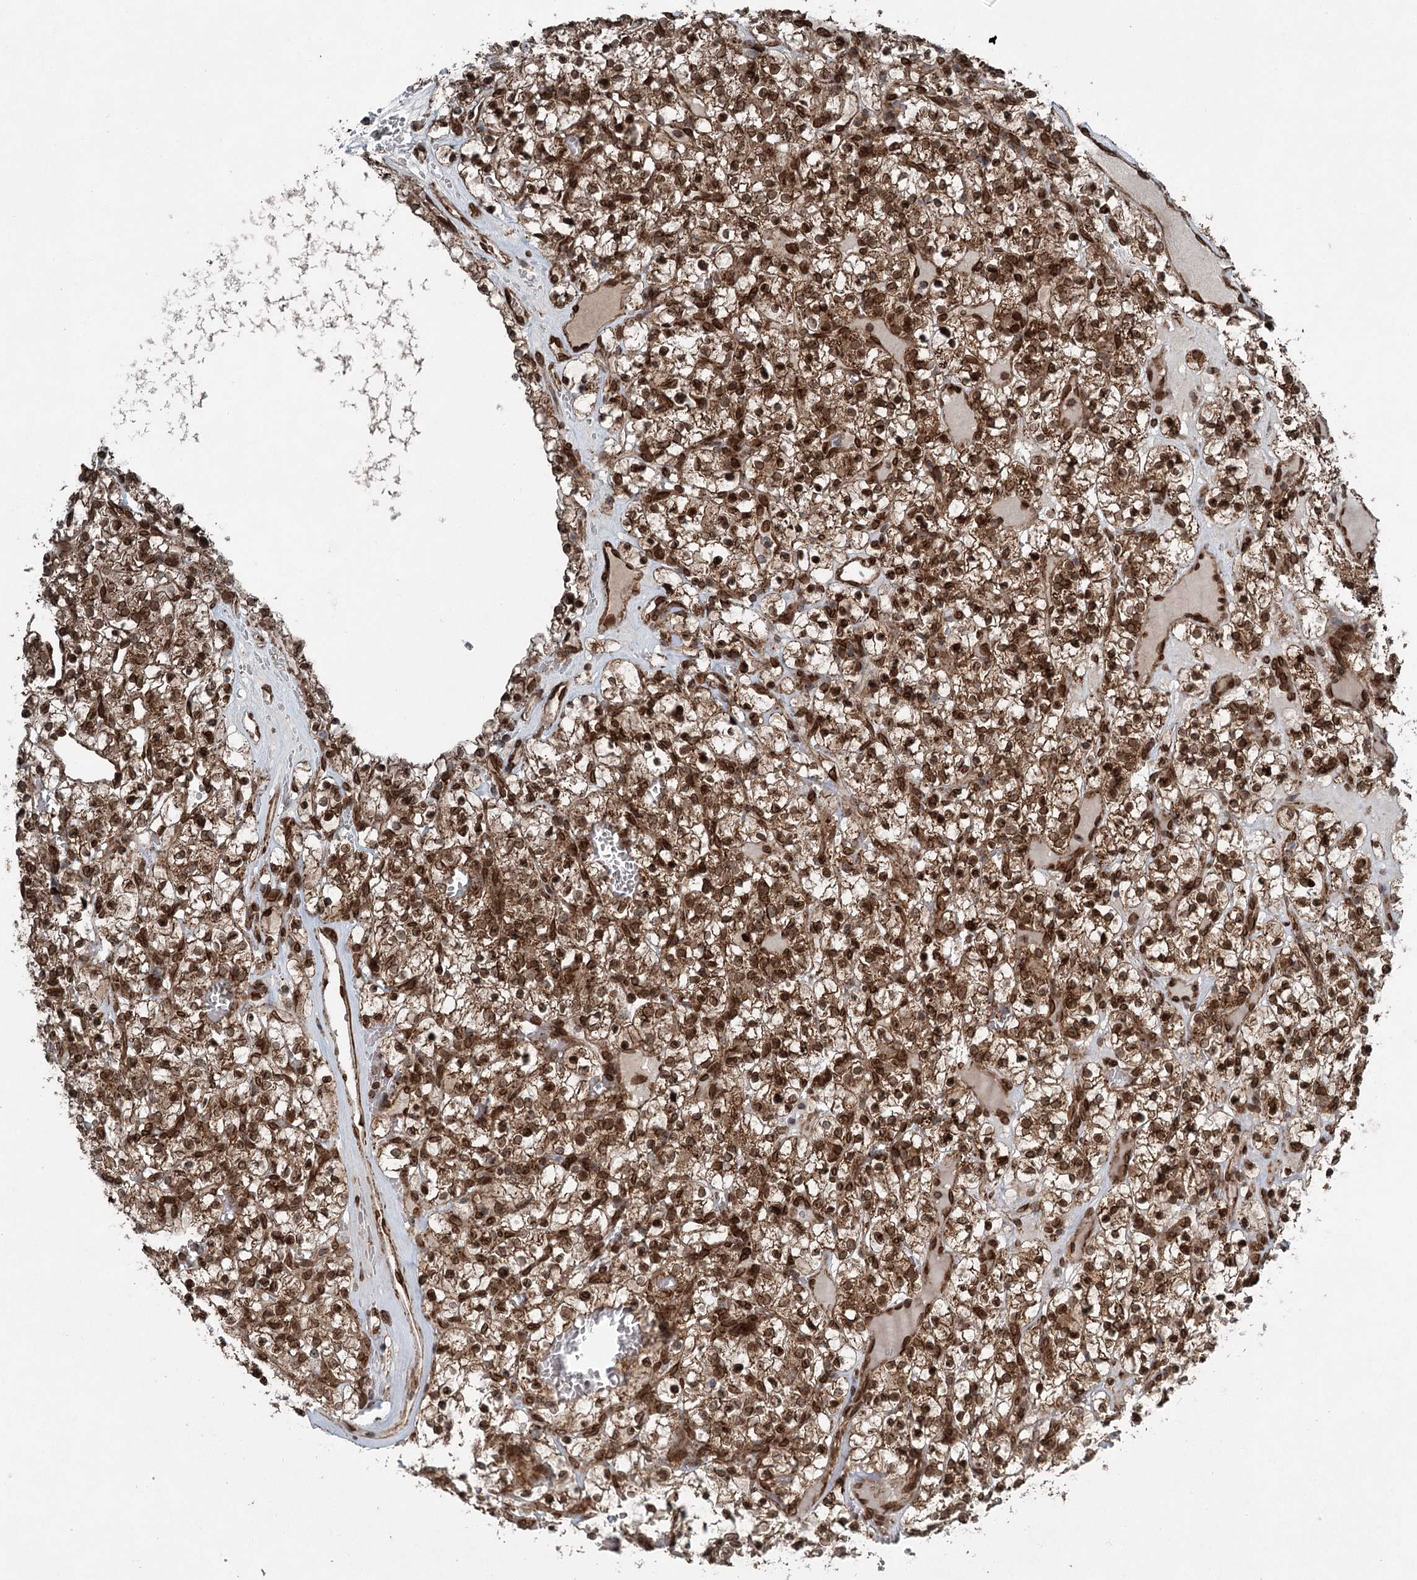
{"staining": {"intensity": "strong", "quantity": ">75%", "location": "cytoplasmic/membranous,nuclear"}, "tissue": "renal cancer", "cell_type": "Tumor cells", "image_type": "cancer", "snomed": [{"axis": "morphology", "description": "Adenocarcinoma, NOS"}, {"axis": "topography", "description": "Kidney"}], "caption": "Immunohistochemical staining of human renal adenocarcinoma shows strong cytoplasmic/membranous and nuclear protein positivity in approximately >75% of tumor cells.", "gene": "BCKDHA", "patient": {"sex": "female", "age": 57}}